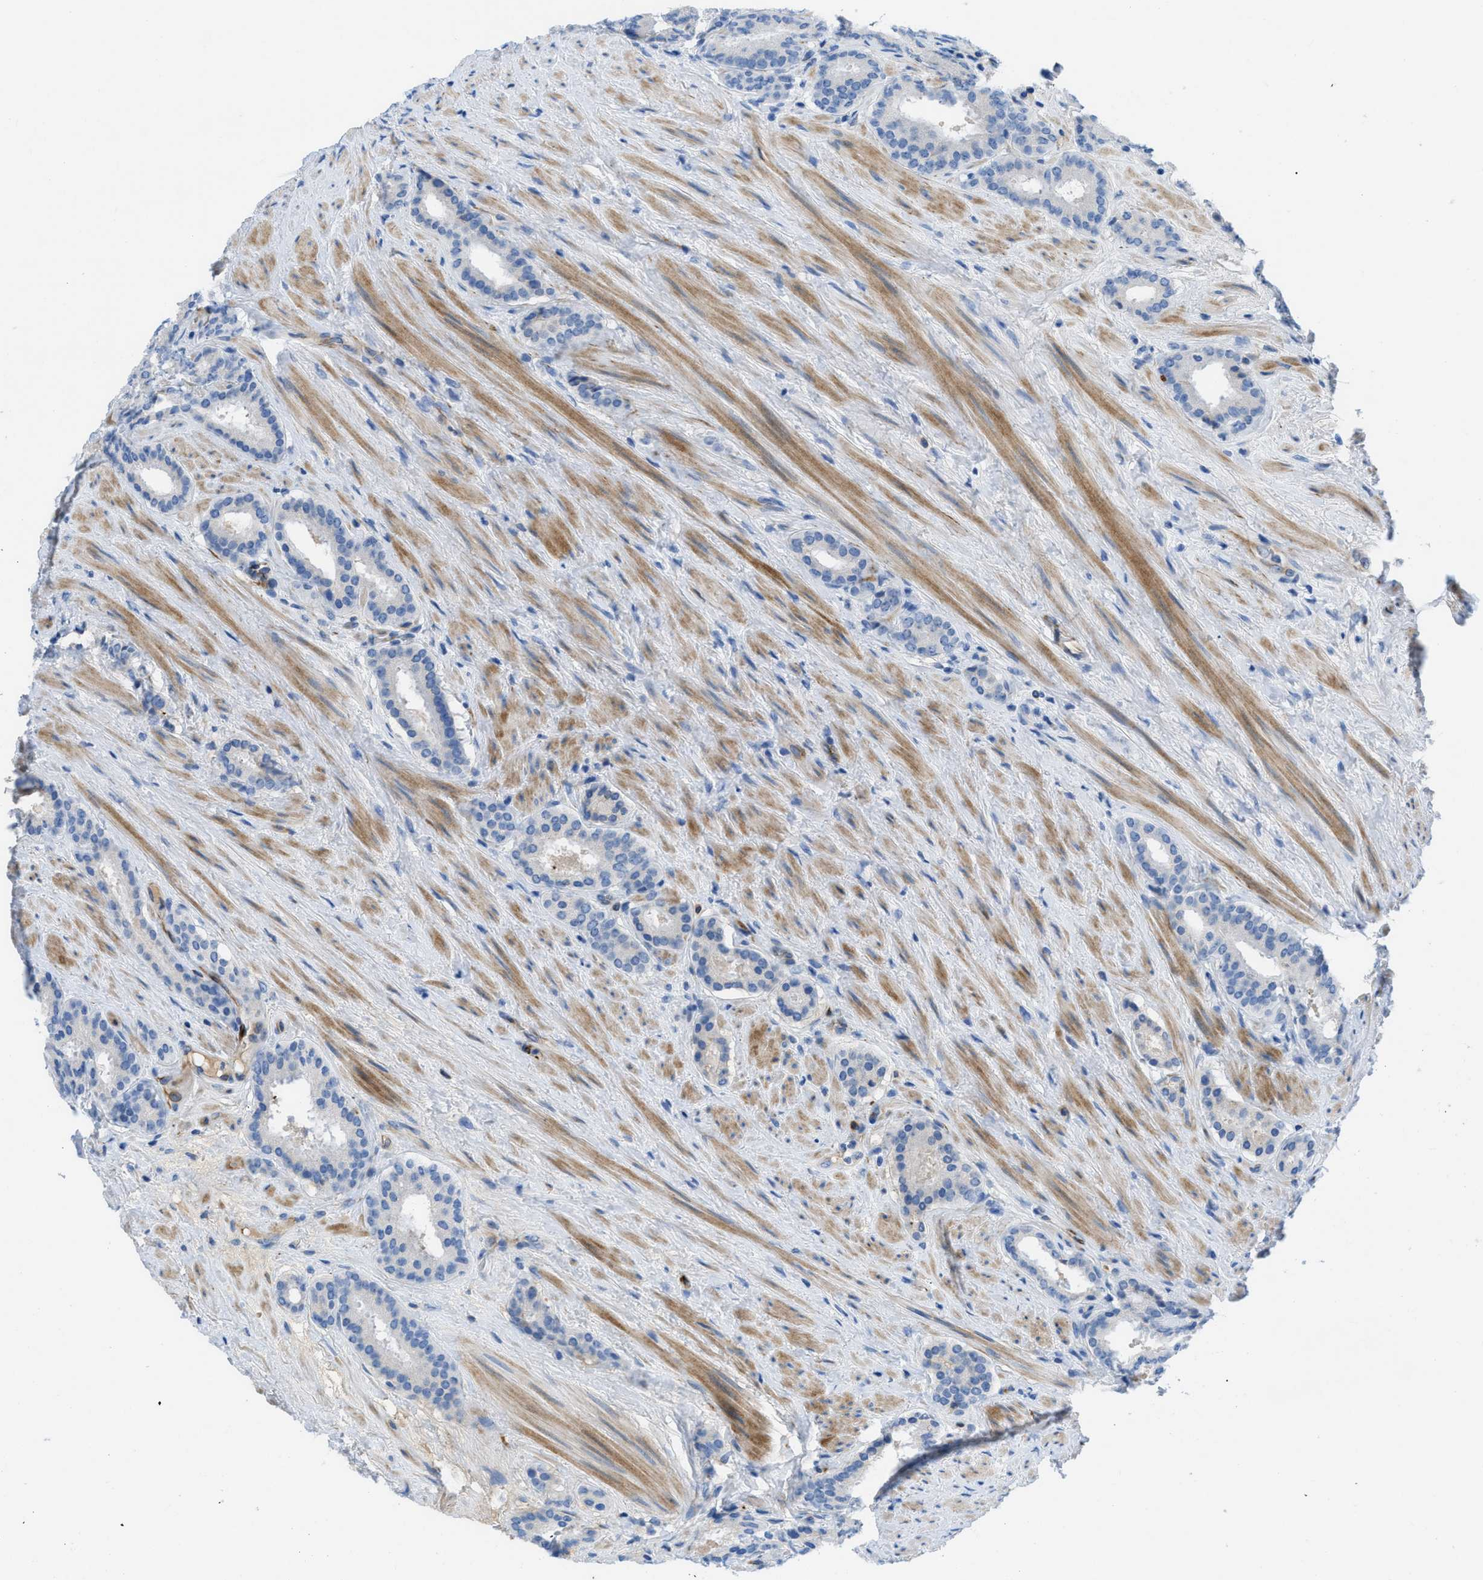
{"staining": {"intensity": "negative", "quantity": "none", "location": "none"}, "tissue": "prostate cancer", "cell_type": "Tumor cells", "image_type": "cancer", "snomed": [{"axis": "morphology", "description": "Adenocarcinoma, Low grade"}, {"axis": "topography", "description": "Prostate"}], "caption": "Image shows no significant protein positivity in tumor cells of prostate cancer (adenocarcinoma (low-grade)). (IHC, brightfield microscopy, high magnification).", "gene": "XCR1", "patient": {"sex": "male", "age": 69}}